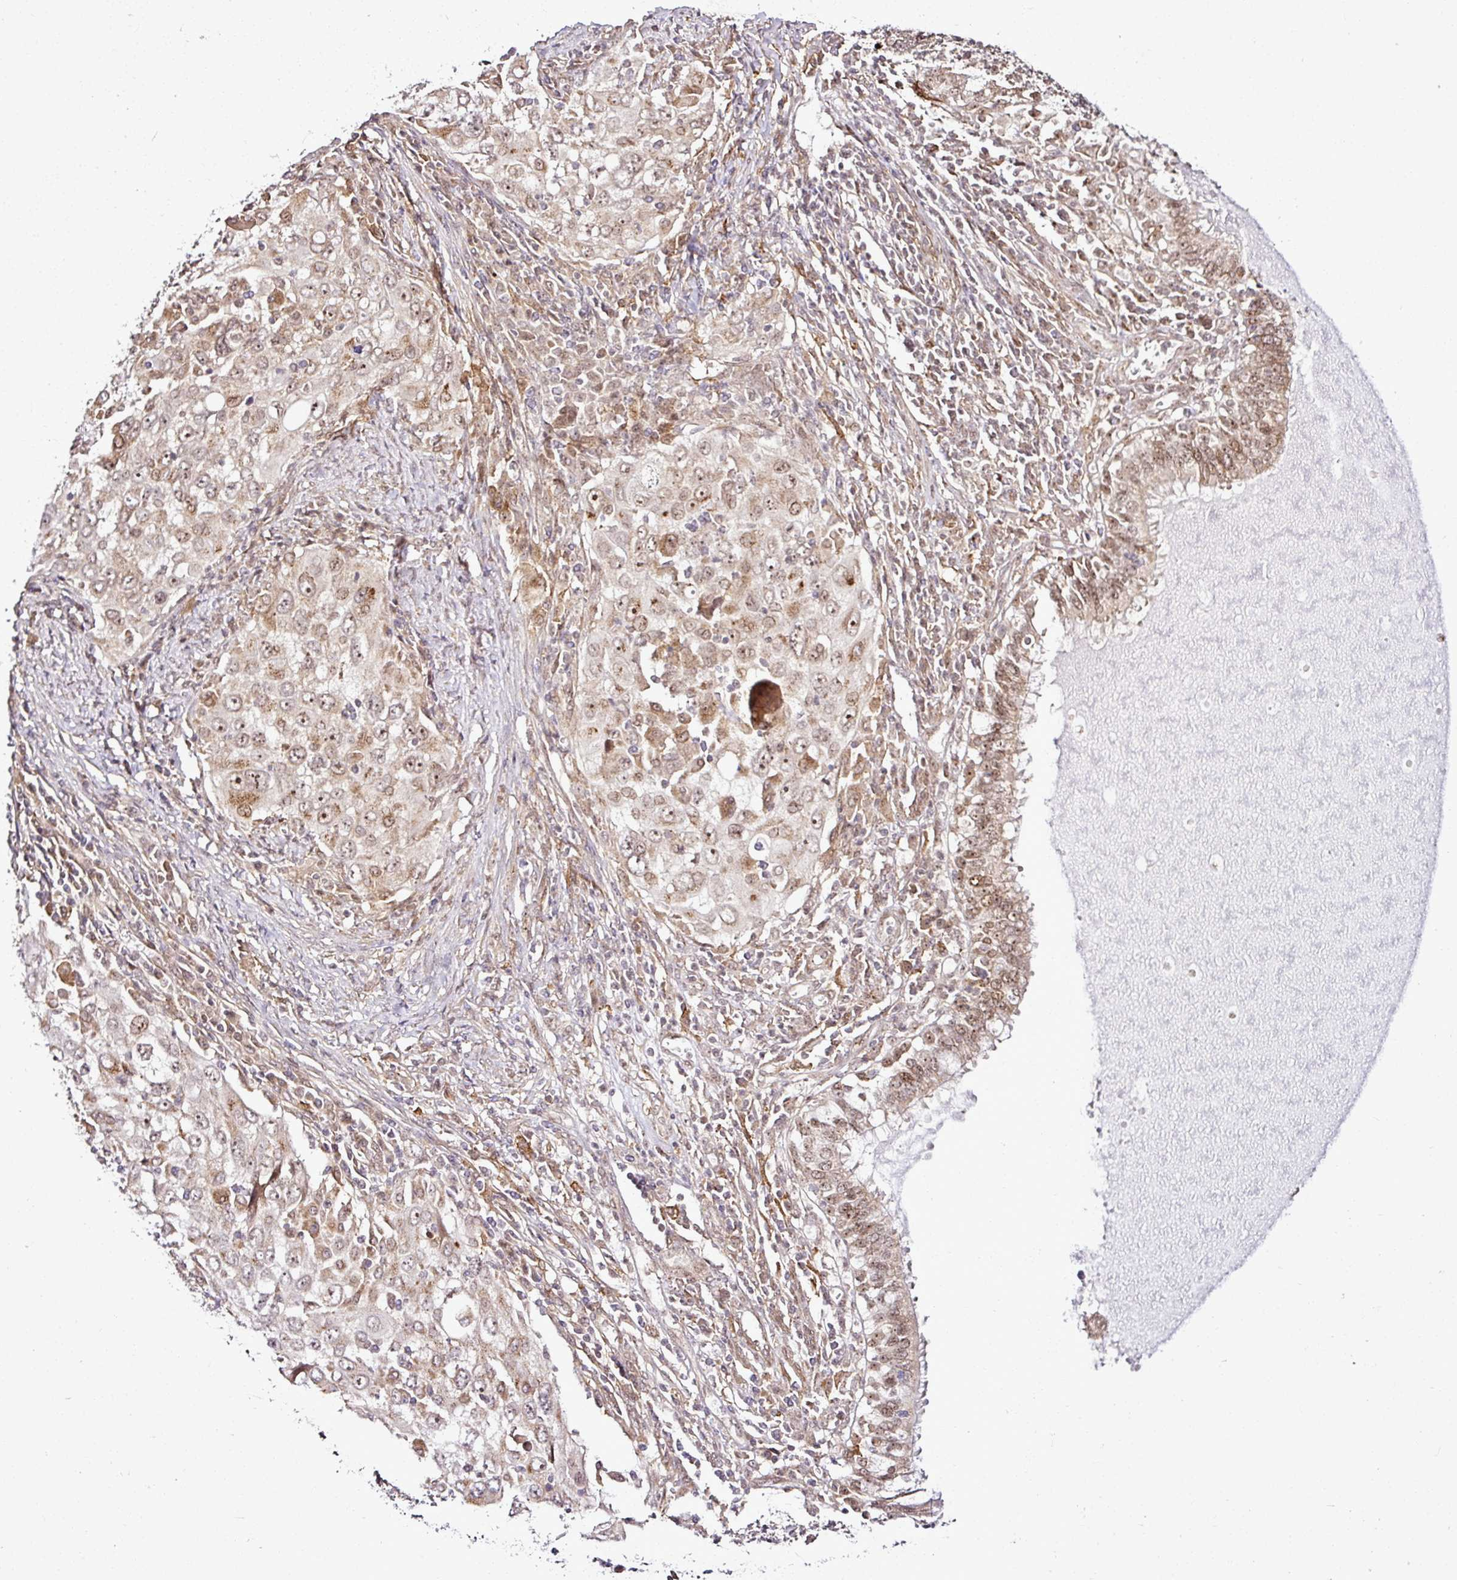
{"staining": {"intensity": "moderate", "quantity": ">75%", "location": "cytoplasmic/membranous,nuclear"}, "tissue": "lung cancer", "cell_type": "Tumor cells", "image_type": "cancer", "snomed": [{"axis": "morphology", "description": "Adenocarcinoma, NOS"}, {"axis": "morphology", "description": "Adenocarcinoma, metastatic, NOS"}, {"axis": "topography", "description": "Lymph node"}, {"axis": "topography", "description": "Lung"}], "caption": "Human metastatic adenocarcinoma (lung) stained with a brown dye exhibits moderate cytoplasmic/membranous and nuclear positive expression in approximately >75% of tumor cells.", "gene": "FAM153A", "patient": {"sex": "female", "age": 42}}